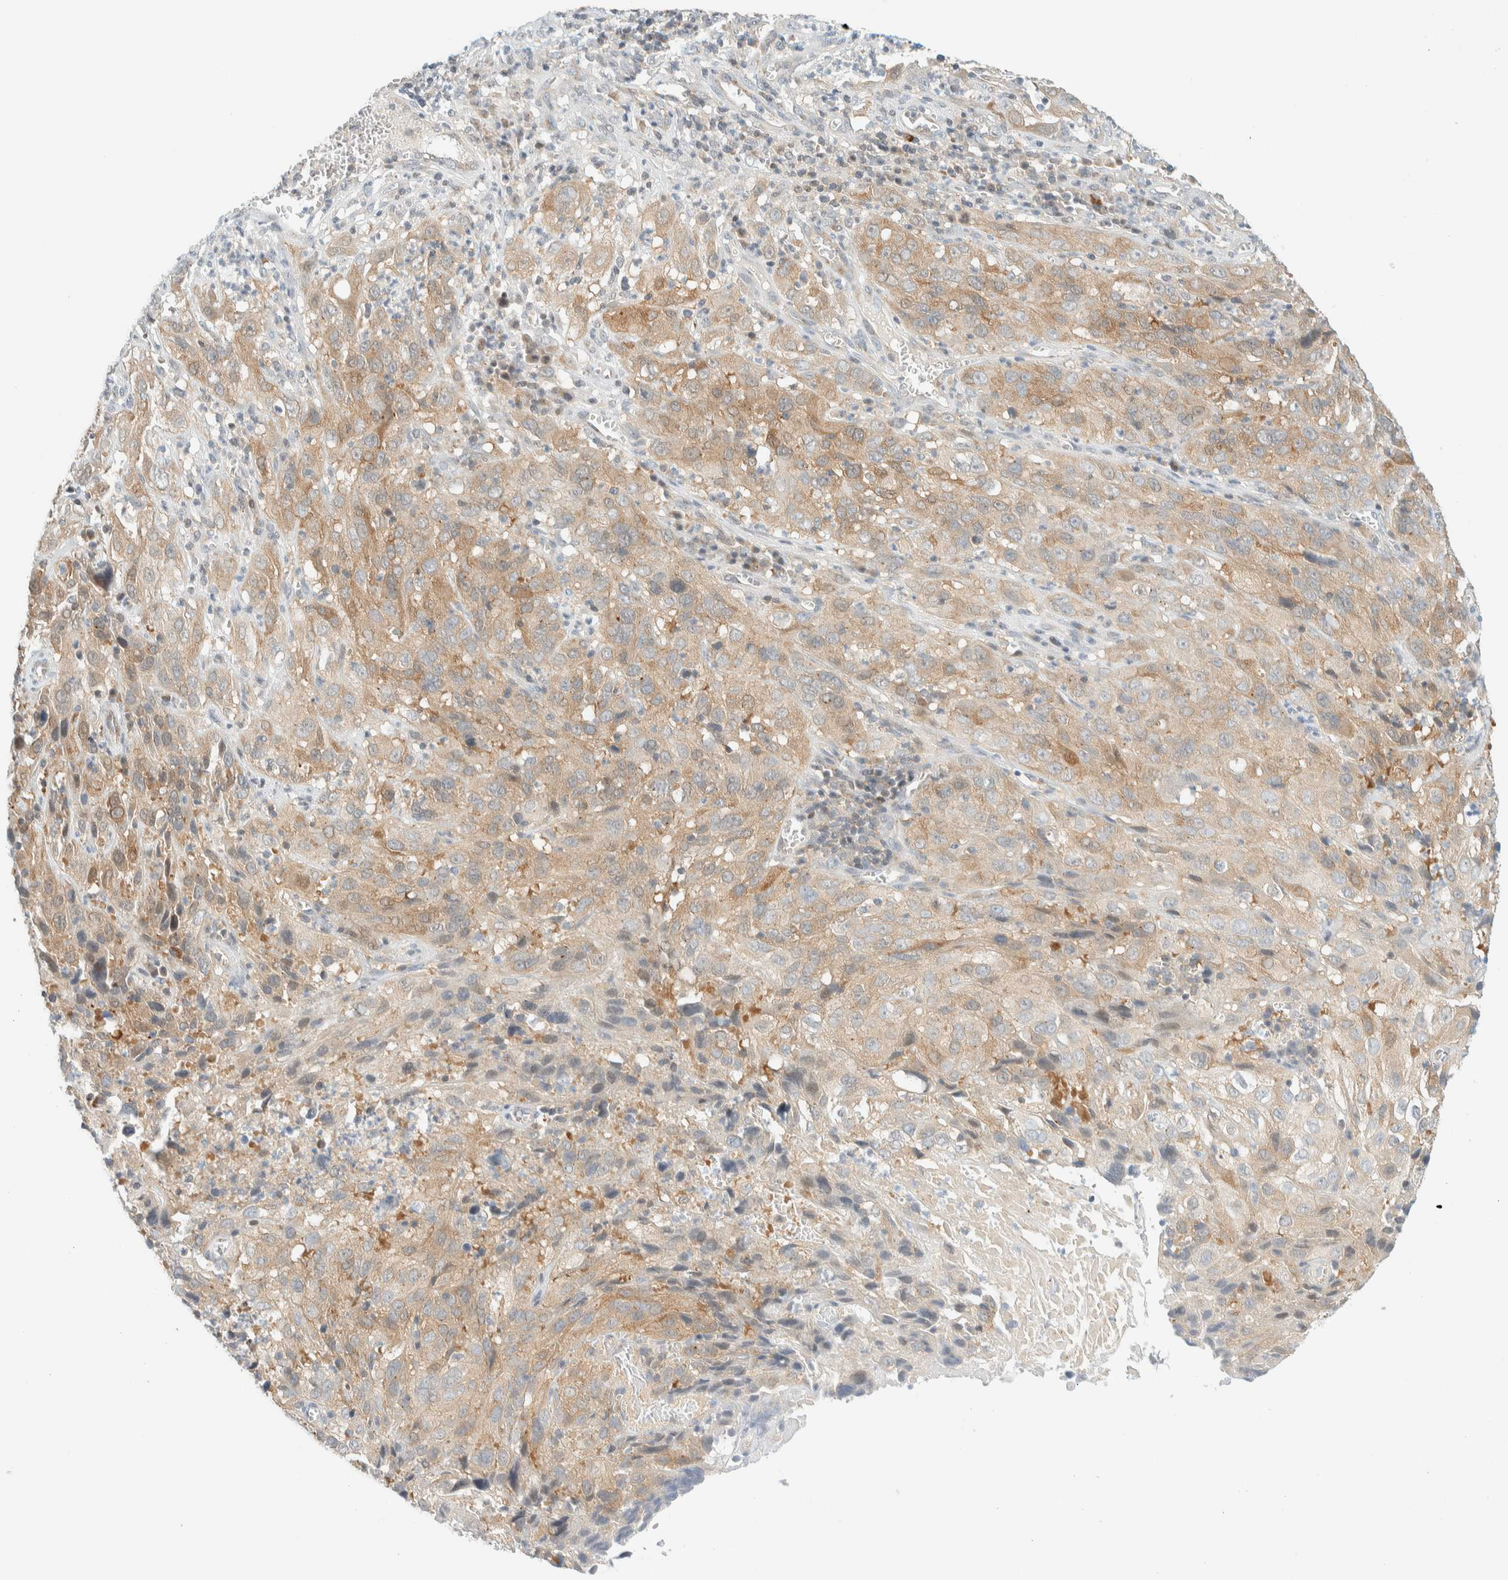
{"staining": {"intensity": "weak", "quantity": ">75%", "location": "cytoplasmic/membranous"}, "tissue": "cervical cancer", "cell_type": "Tumor cells", "image_type": "cancer", "snomed": [{"axis": "morphology", "description": "Squamous cell carcinoma, NOS"}, {"axis": "topography", "description": "Cervix"}], "caption": "Protein positivity by immunohistochemistry reveals weak cytoplasmic/membranous positivity in about >75% of tumor cells in cervical cancer (squamous cell carcinoma). Nuclei are stained in blue.", "gene": "PCYT2", "patient": {"sex": "female", "age": 32}}